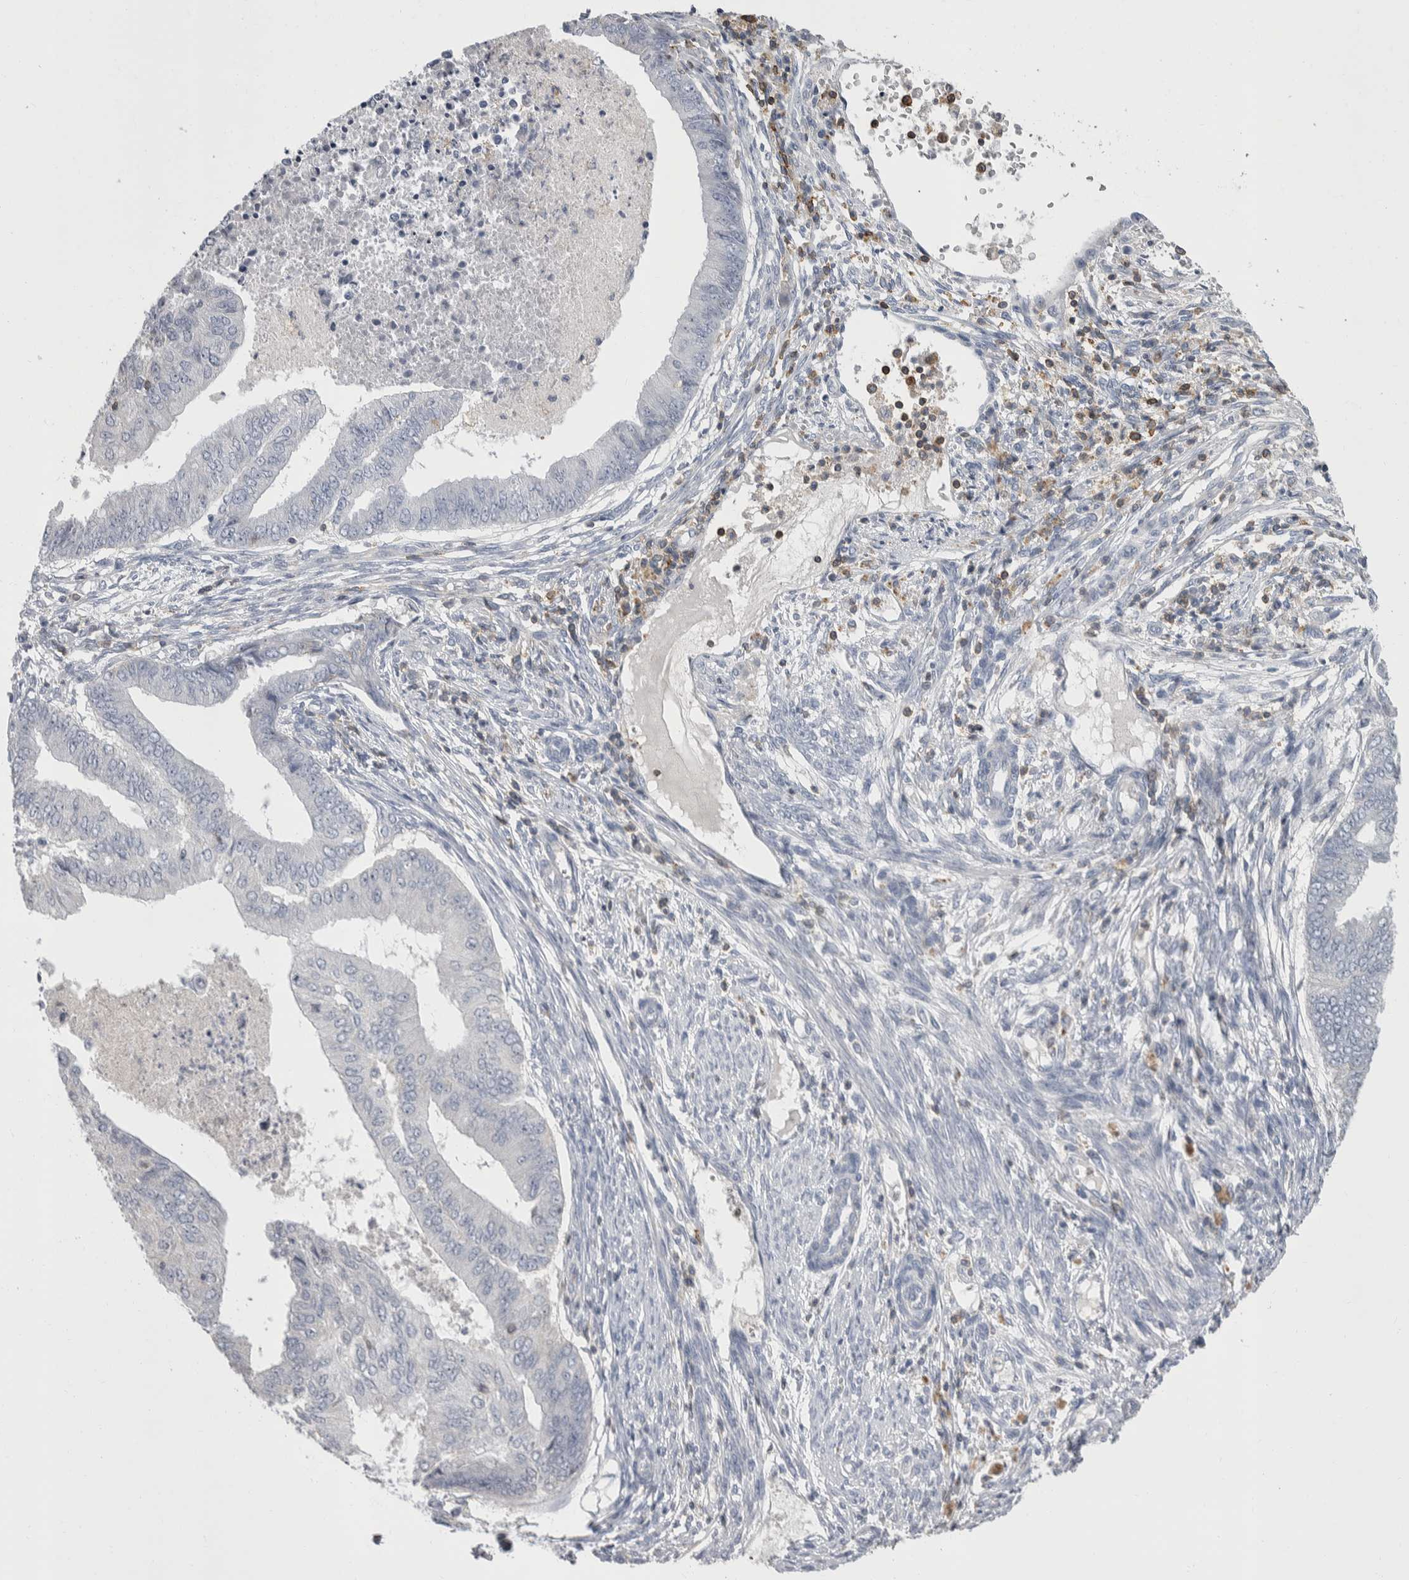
{"staining": {"intensity": "negative", "quantity": "none", "location": "none"}, "tissue": "endometrial cancer", "cell_type": "Tumor cells", "image_type": "cancer", "snomed": [{"axis": "morphology", "description": "Polyp, NOS"}, {"axis": "morphology", "description": "Adenocarcinoma, NOS"}, {"axis": "morphology", "description": "Adenoma, NOS"}, {"axis": "topography", "description": "Endometrium"}], "caption": "High power microscopy micrograph of an immunohistochemistry photomicrograph of endometrial polyp, revealing no significant expression in tumor cells.", "gene": "CEP295NL", "patient": {"sex": "female", "age": 79}}